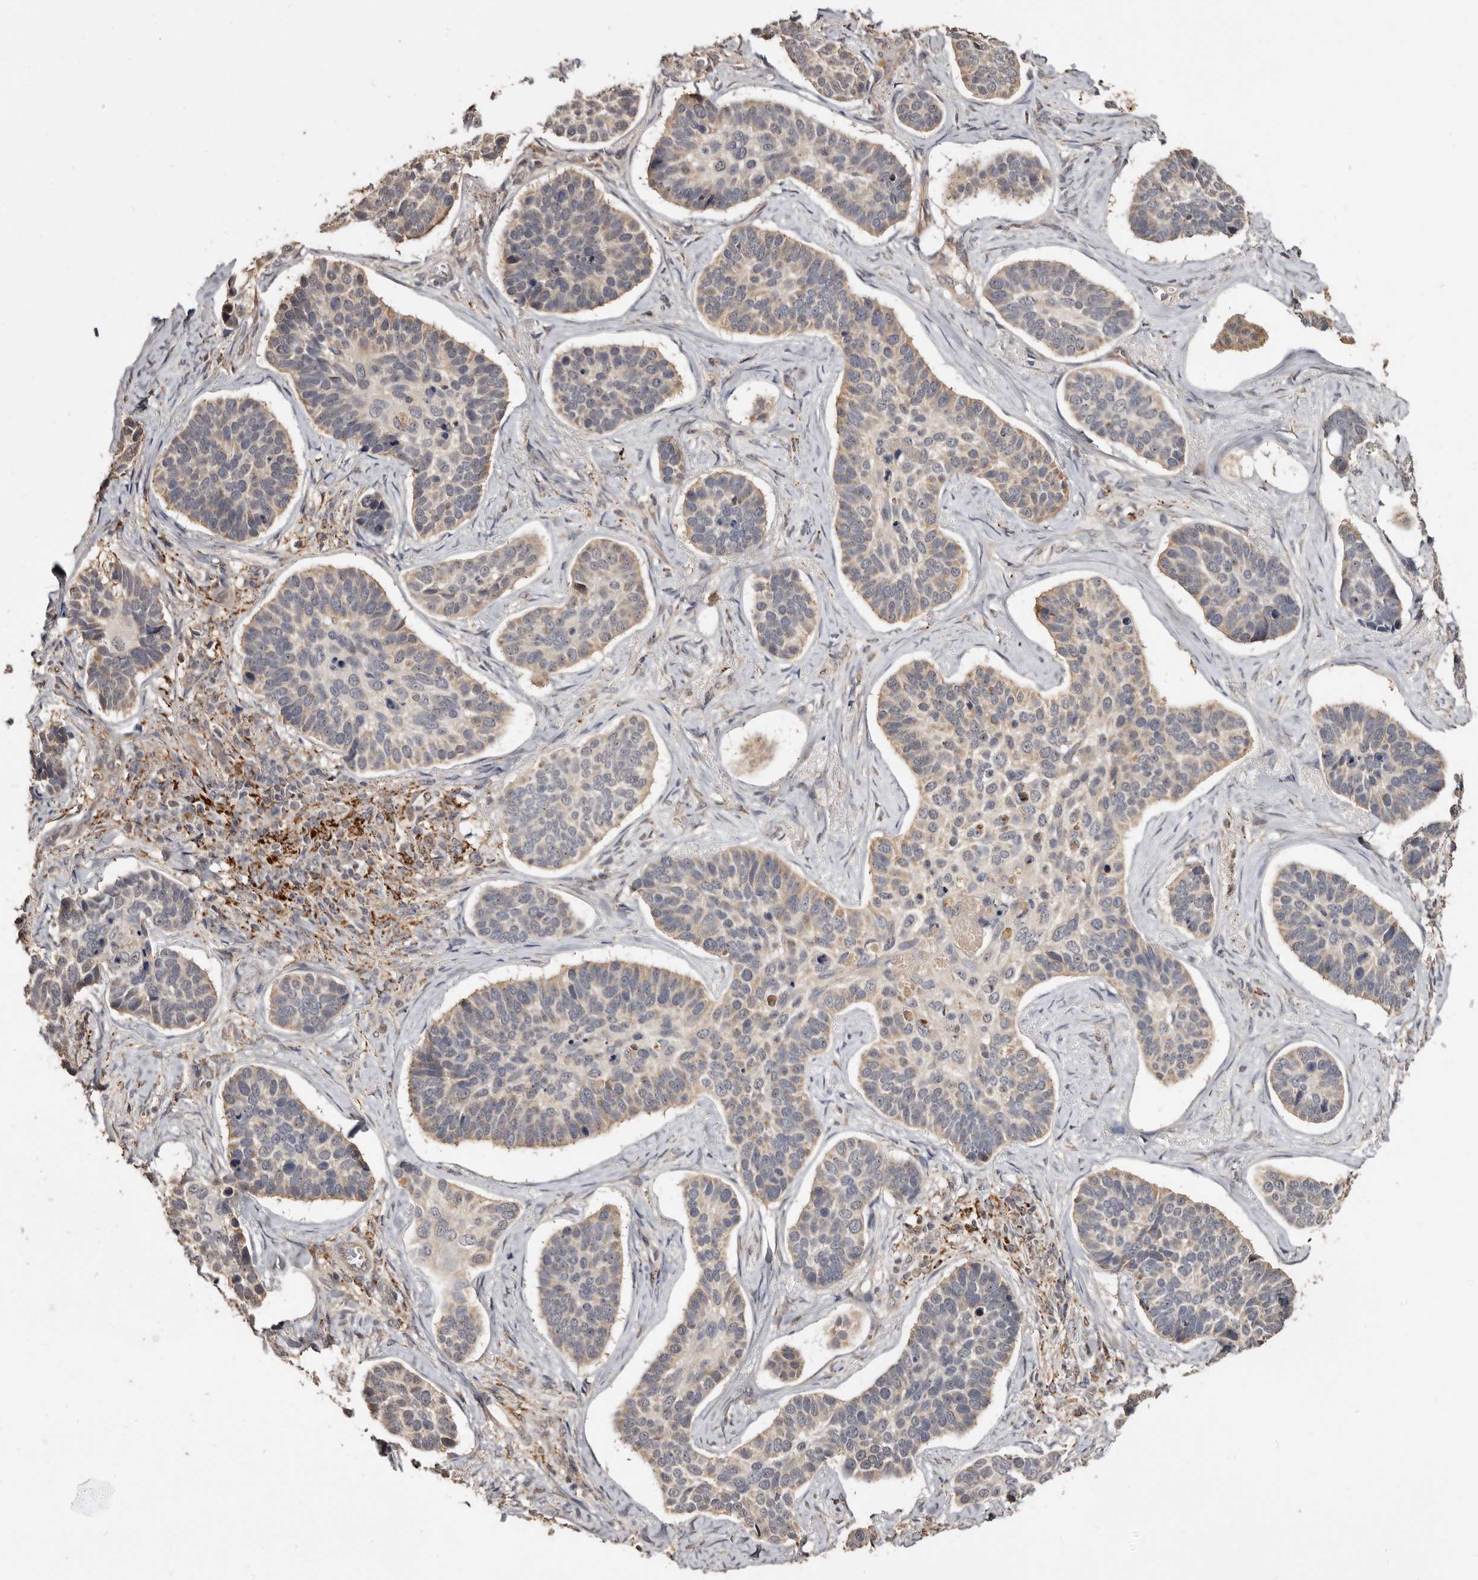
{"staining": {"intensity": "weak", "quantity": "25%-75%", "location": "cytoplasmic/membranous"}, "tissue": "skin cancer", "cell_type": "Tumor cells", "image_type": "cancer", "snomed": [{"axis": "morphology", "description": "Basal cell carcinoma"}, {"axis": "topography", "description": "Skin"}], "caption": "Immunohistochemical staining of skin cancer (basal cell carcinoma) demonstrates low levels of weak cytoplasmic/membranous staining in about 25%-75% of tumor cells. The protein of interest is stained brown, and the nuclei are stained in blue (DAB IHC with brightfield microscopy, high magnification).", "gene": "AKAP7", "patient": {"sex": "male", "age": 62}}